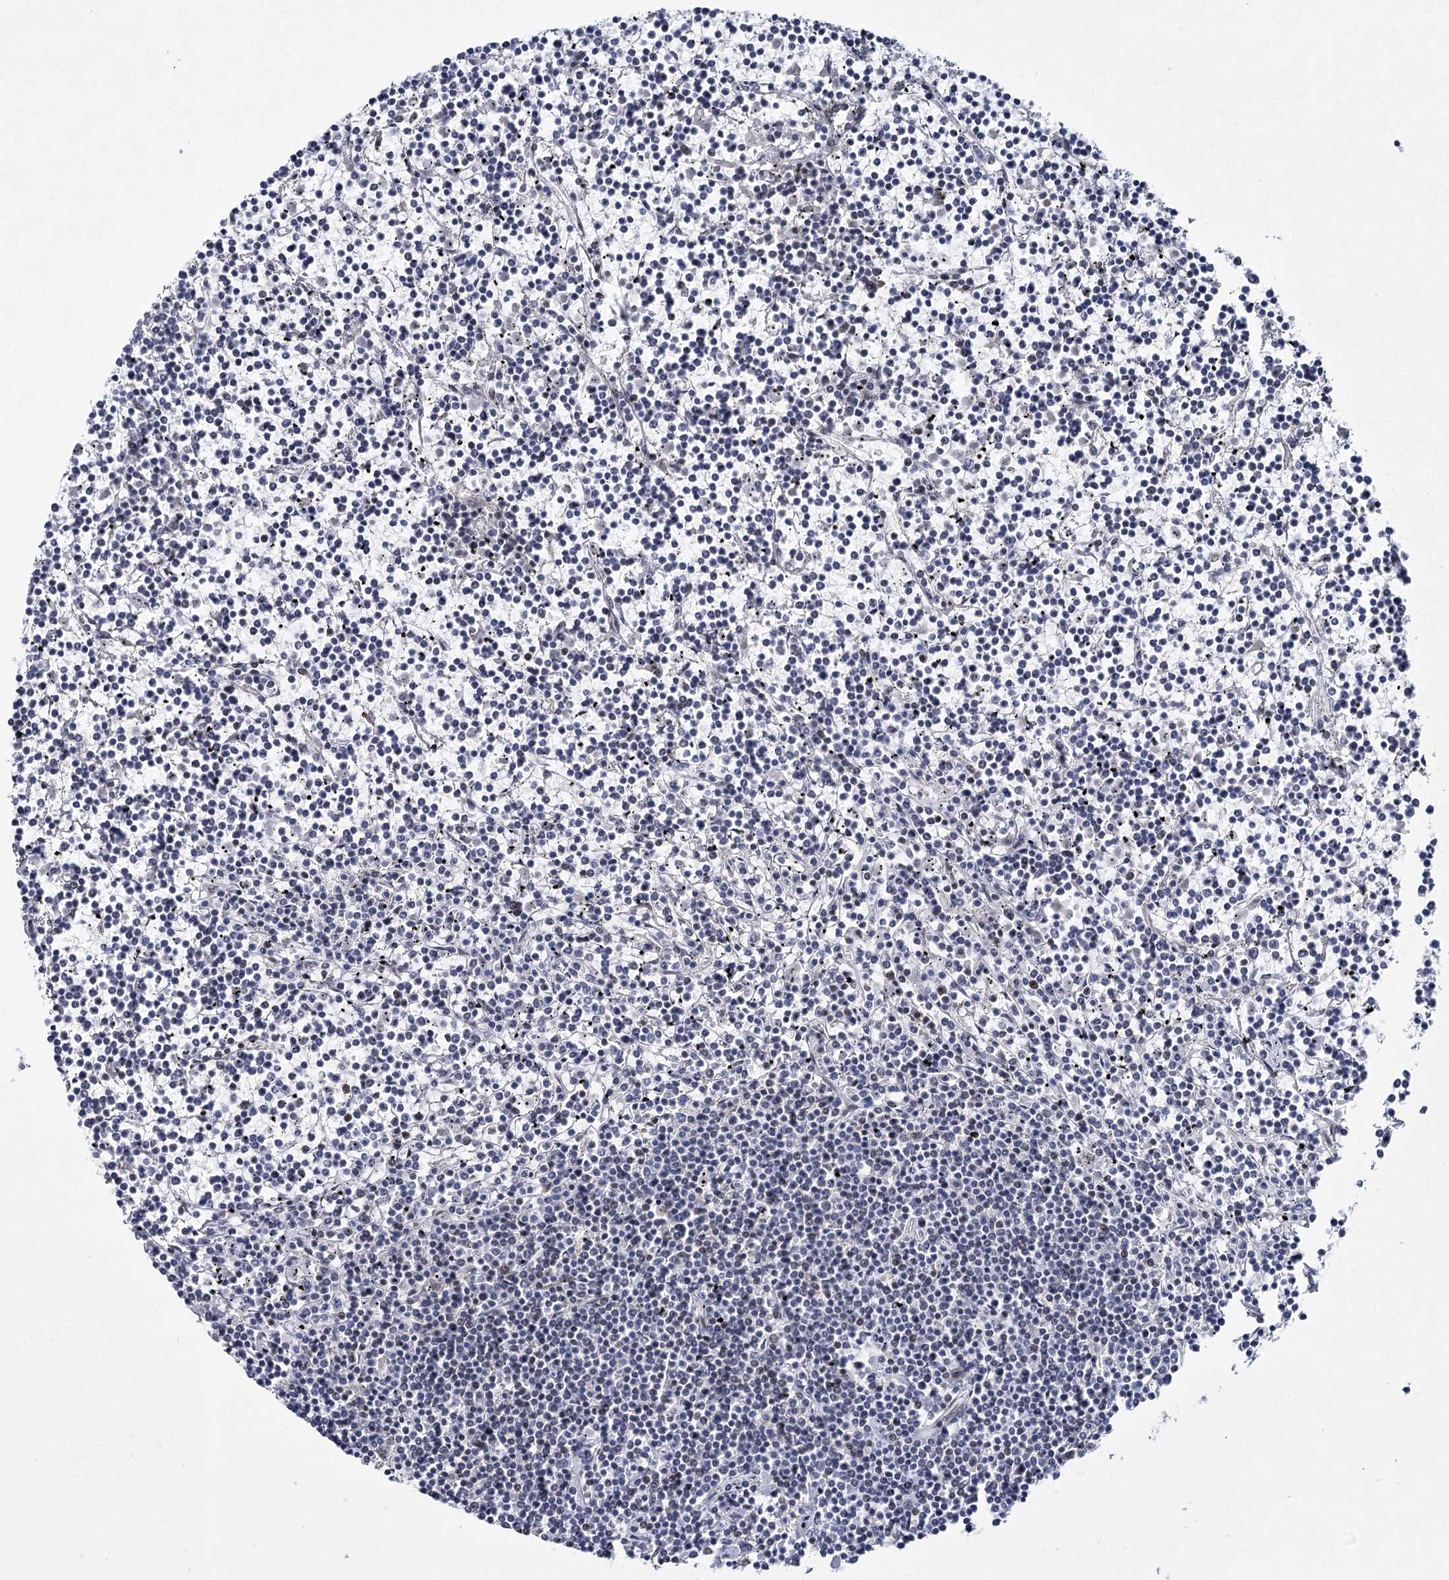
{"staining": {"intensity": "negative", "quantity": "none", "location": "none"}, "tissue": "lymphoma", "cell_type": "Tumor cells", "image_type": "cancer", "snomed": [{"axis": "morphology", "description": "Malignant lymphoma, non-Hodgkin's type, Low grade"}, {"axis": "topography", "description": "Spleen"}], "caption": "The image reveals no significant expression in tumor cells of malignant lymphoma, non-Hodgkin's type (low-grade).", "gene": "SCAF8", "patient": {"sex": "female", "age": 19}}